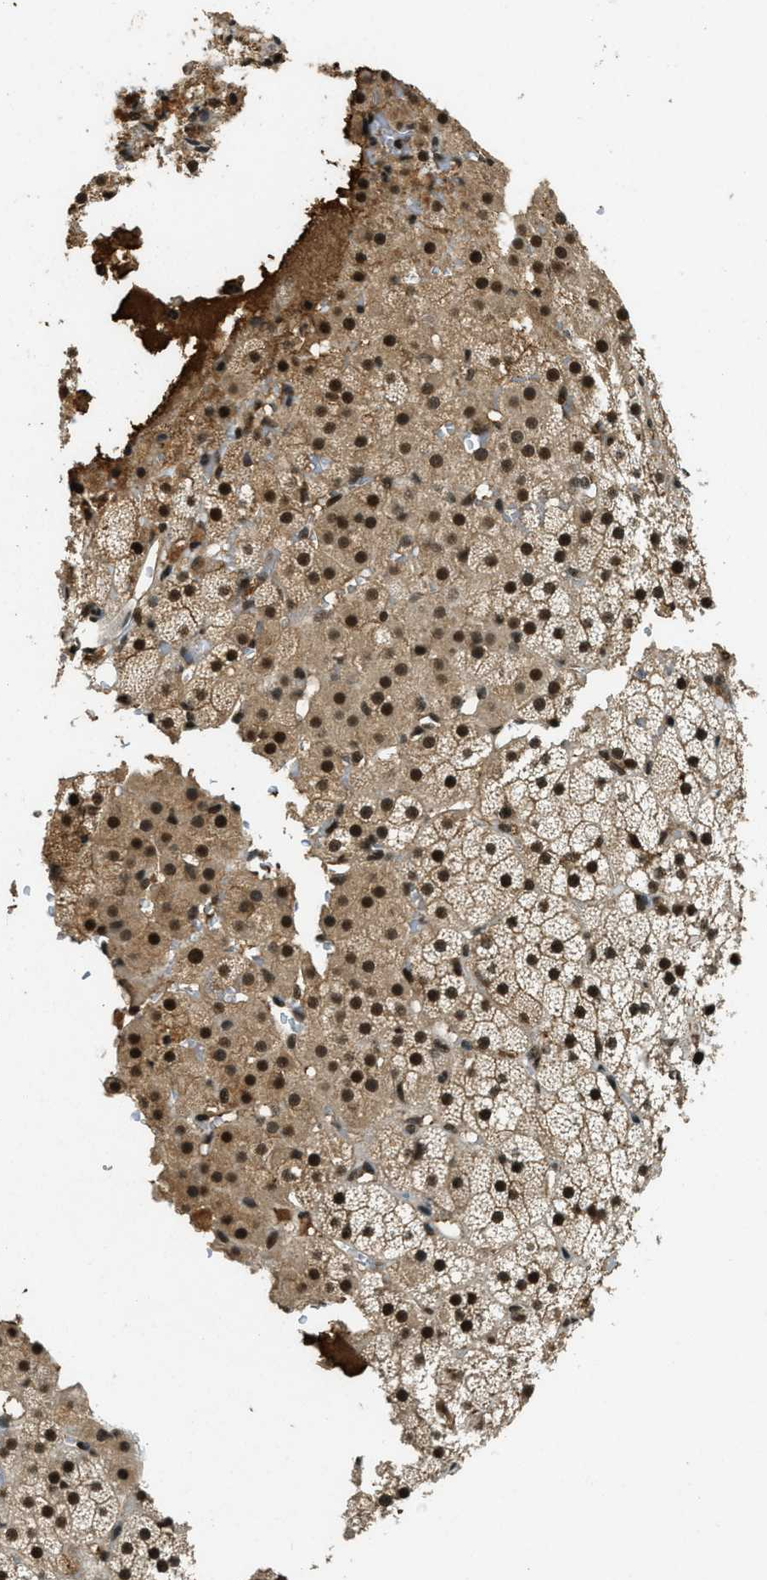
{"staining": {"intensity": "strong", "quantity": ">75%", "location": "cytoplasmic/membranous,nuclear"}, "tissue": "adrenal gland", "cell_type": "Glandular cells", "image_type": "normal", "snomed": [{"axis": "morphology", "description": "Normal tissue, NOS"}, {"axis": "topography", "description": "Adrenal gland"}], "caption": "Immunohistochemical staining of normal adrenal gland reveals strong cytoplasmic/membranous,nuclear protein expression in approximately >75% of glandular cells. (Stains: DAB (3,3'-diaminobenzidine) in brown, nuclei in blue, Microscopy: brightfield microscopy at high magnification).", "gene": "ZNF148", "patient": {"sex": "male", "age": 35}}